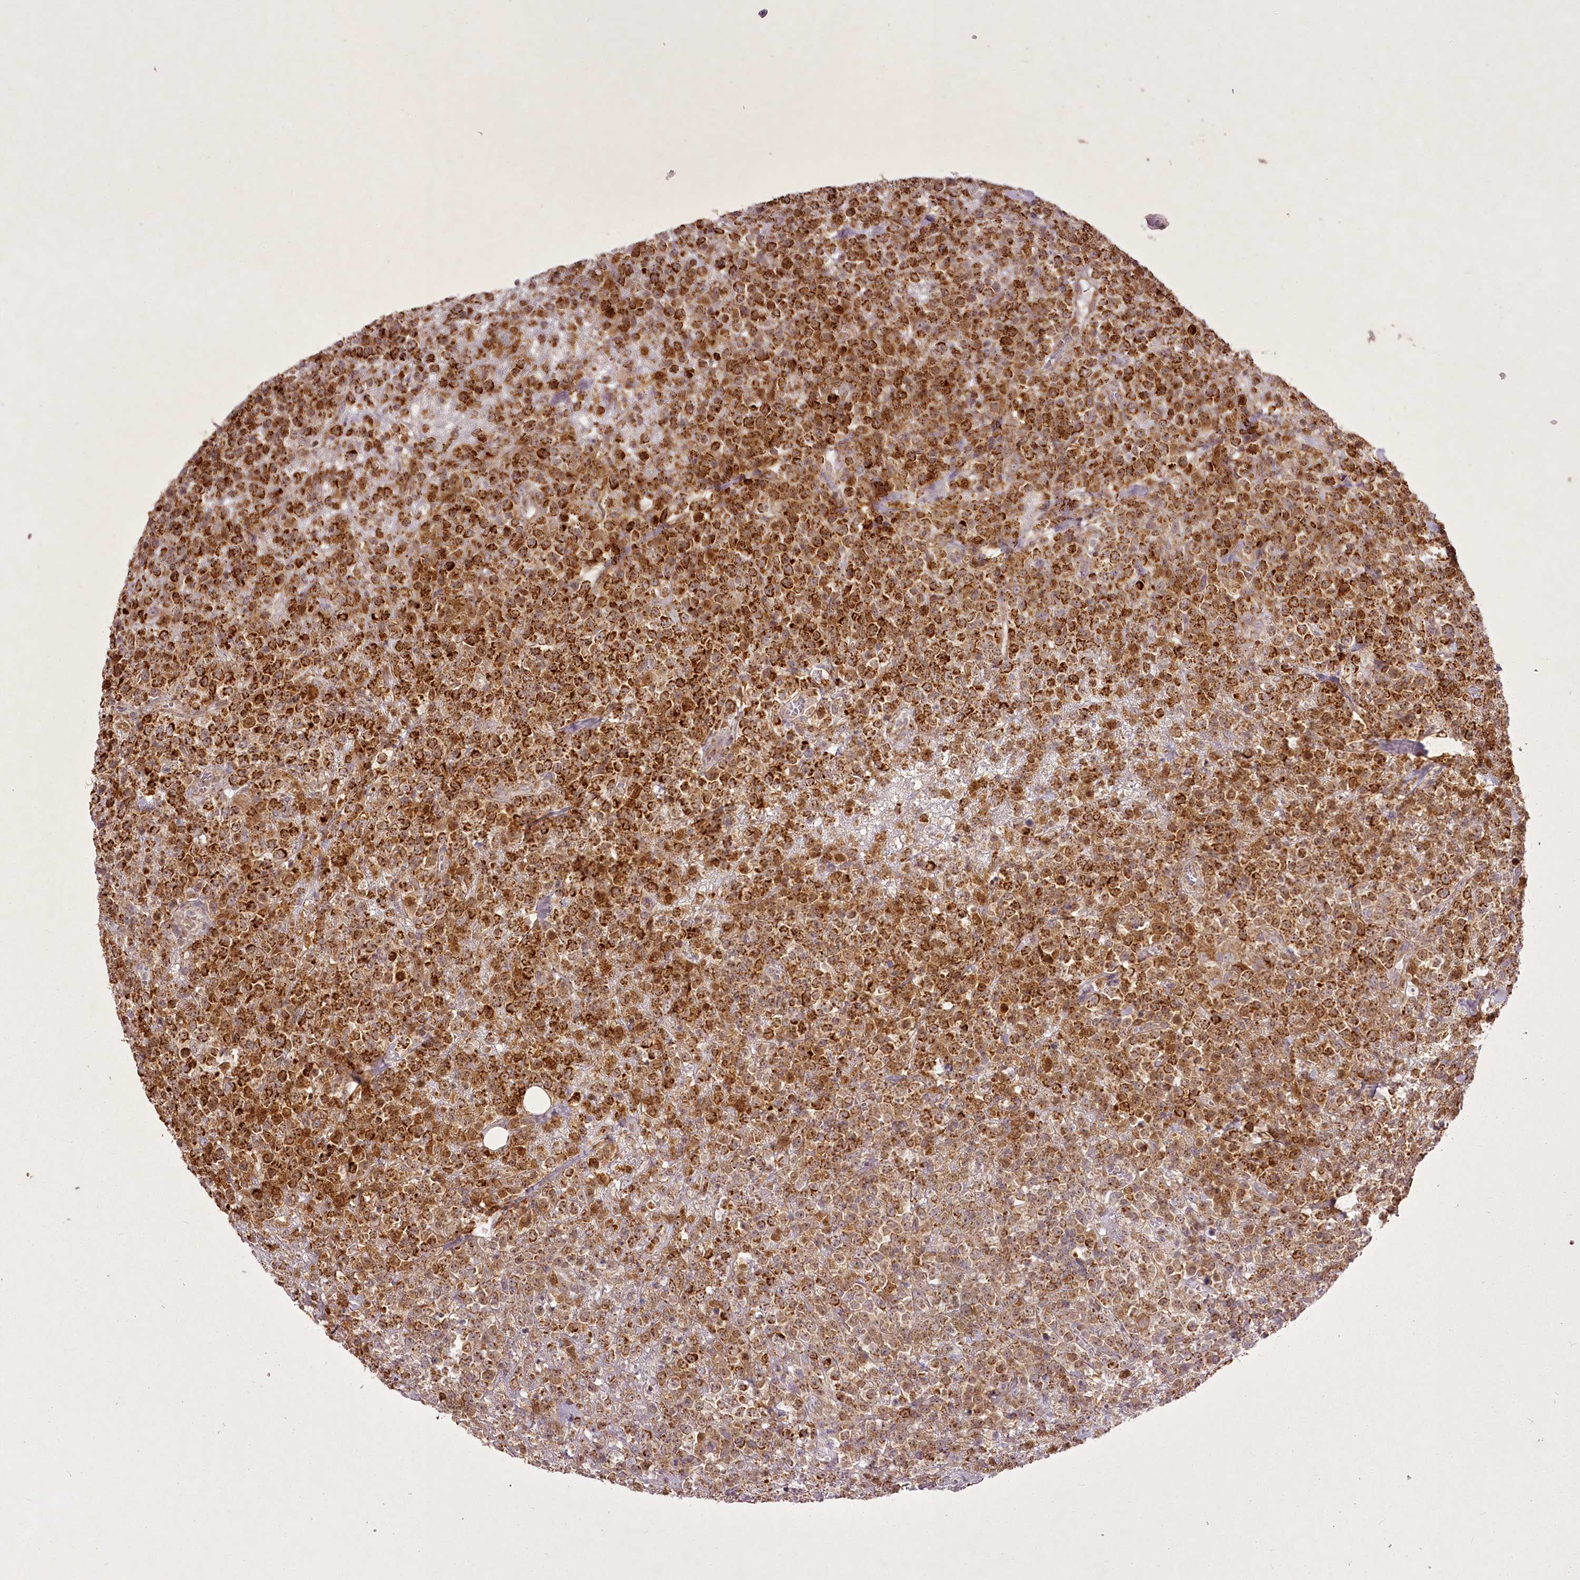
{"staining": {"intensity": "strong", "quantity": ">75%", "location": "cytoplasmic/membranous"}, "tissue": "lymphoma", "cell_type": "Tumor cells", "image_type": "cancer", "snomed": [{"axis": "morphology", "description": "Malignant lymphoma, non-Hodgkin's type, High grade"}, {"axis": "topography", "description": "Colon"}], "caption": "Protein expression analysis of lymphoma exhibits strong cytoplasmic/membranous positivity in approximately >75% of tumor cells. The protein of interest is stained brown, and the nuclei are stained in blue (DAB IHC with brightfield microscopy, high magnification).", "gene": "CHCHD2", "patient": {"sex": "female", "age": 53}}